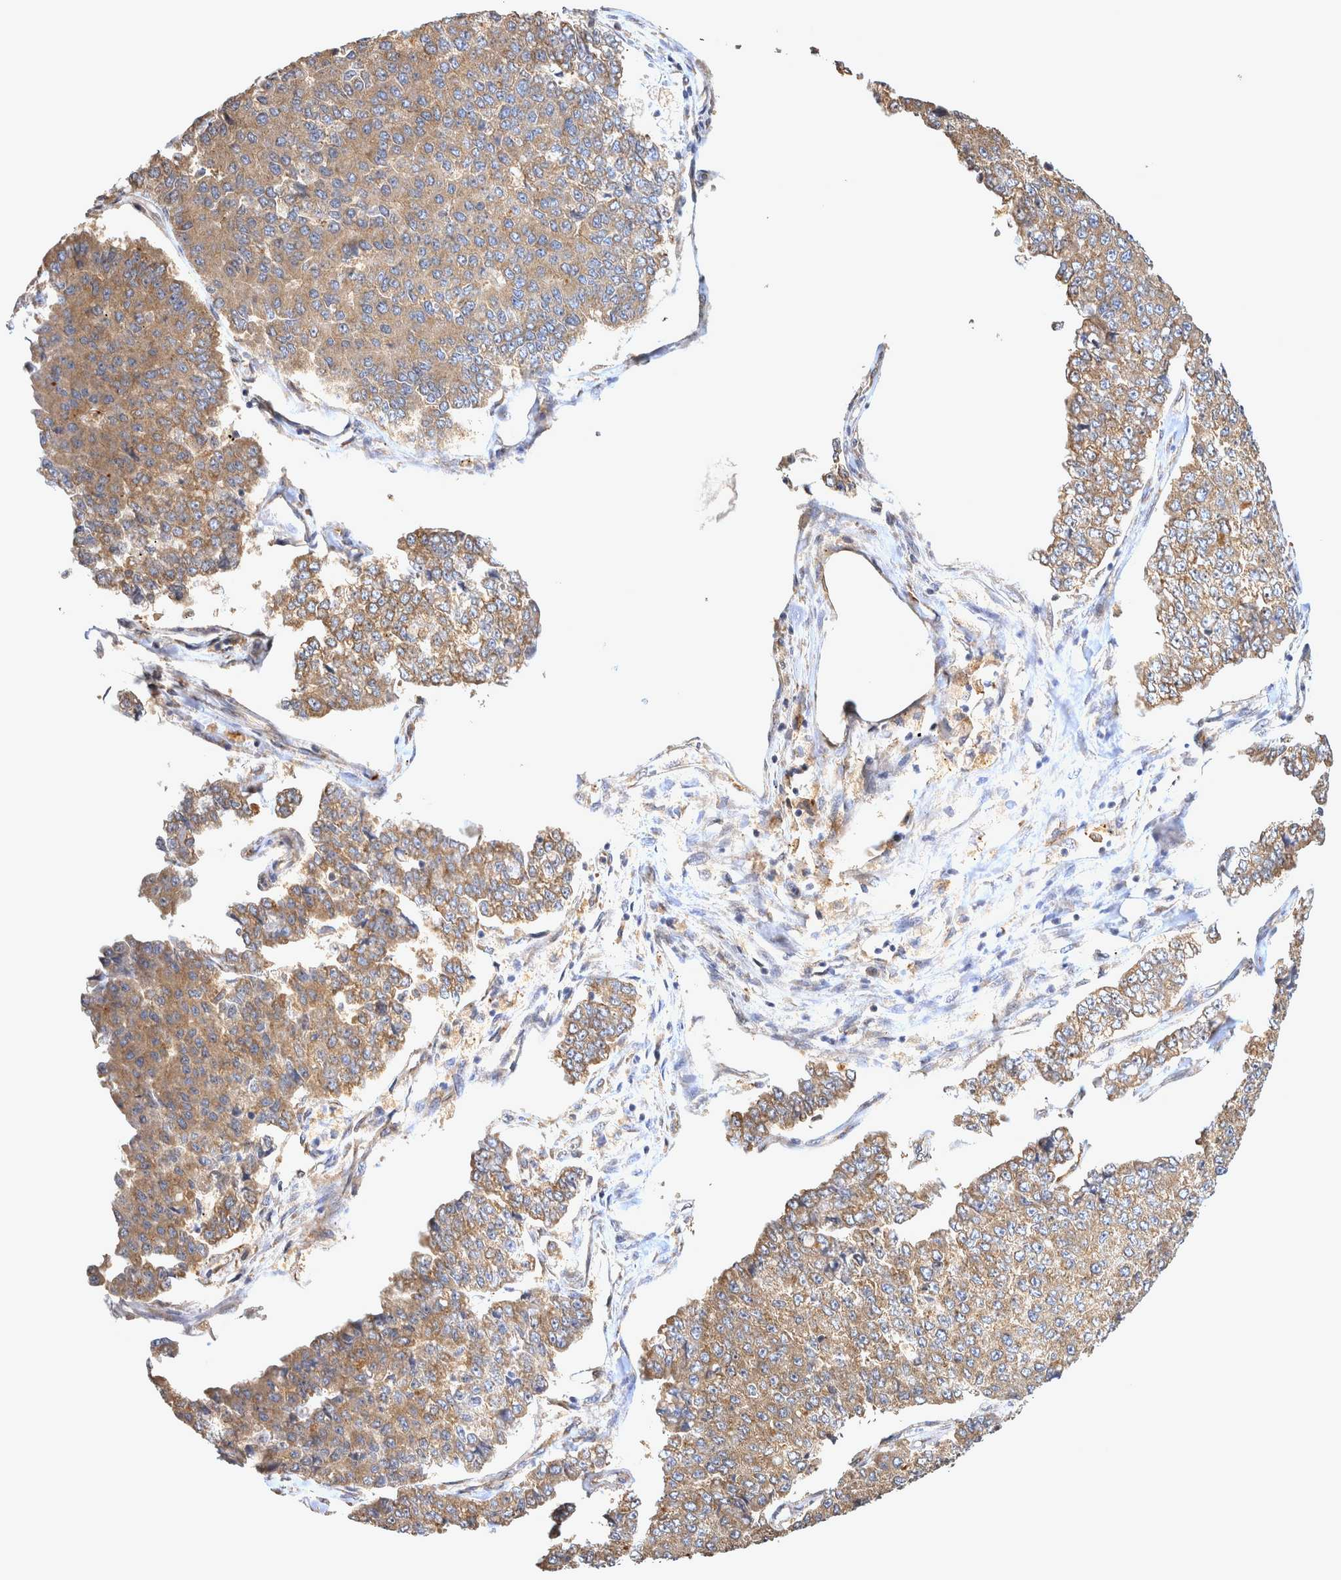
{"staining": {"intensity": "moderate", "quantity": ">75%", "location": "cytoplasmic/membranous"}, "tissue": "pancreatic cancer", "cell_type": "Tumor cells", "image_type": "cancer", "snomed": [{"axis": "morphology", "description": "Adenocarcinoma, NOS"}, {"axis": "topography", "description": "Pancreas"}], "caption": "Protein expression analysis of adenocarcinoma (pancreatic) displays moderate cytoplasmic/membranous staining in about >75% of tumor cells.", "gene": "ATXN2", "patient": {"sex": "male", "age": 50}}